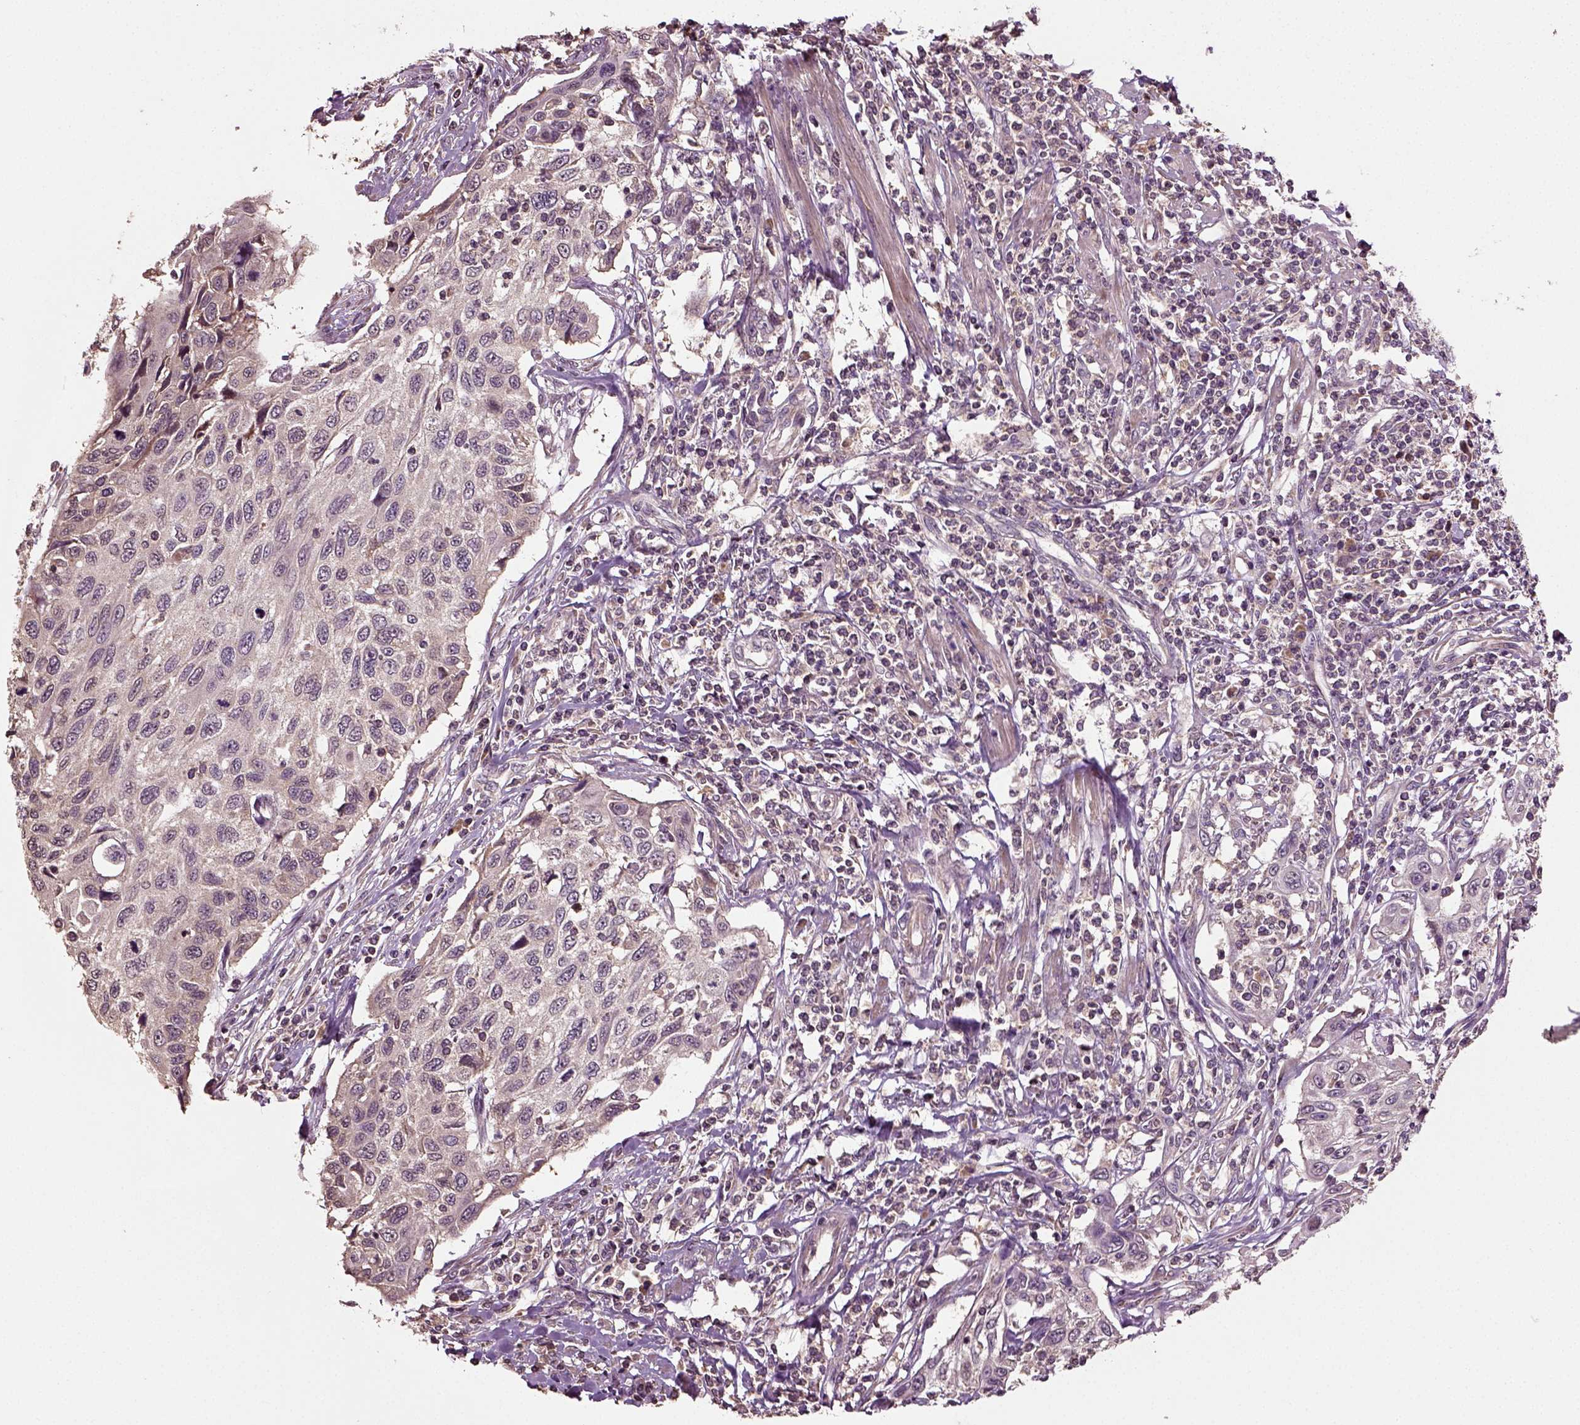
{"staining": {"intensity": "negative", "quantity": "none", "location": "none"}, "tissue": "cervical cancer", "cell_type": "Tumor cells", "image_type": "cancer", "snomed": [{"axis": "morphology", "description": "Squamous cell carcinoma, NOS"}, {"axis": "topography", "description": "Cervix"}], "caption": "IHC of human squamous cell carcinoma (cervical) reveals no positivity in tumor cells.", "gene": "ERV3-1", "patient": {"sex": "female", "age": 70}}